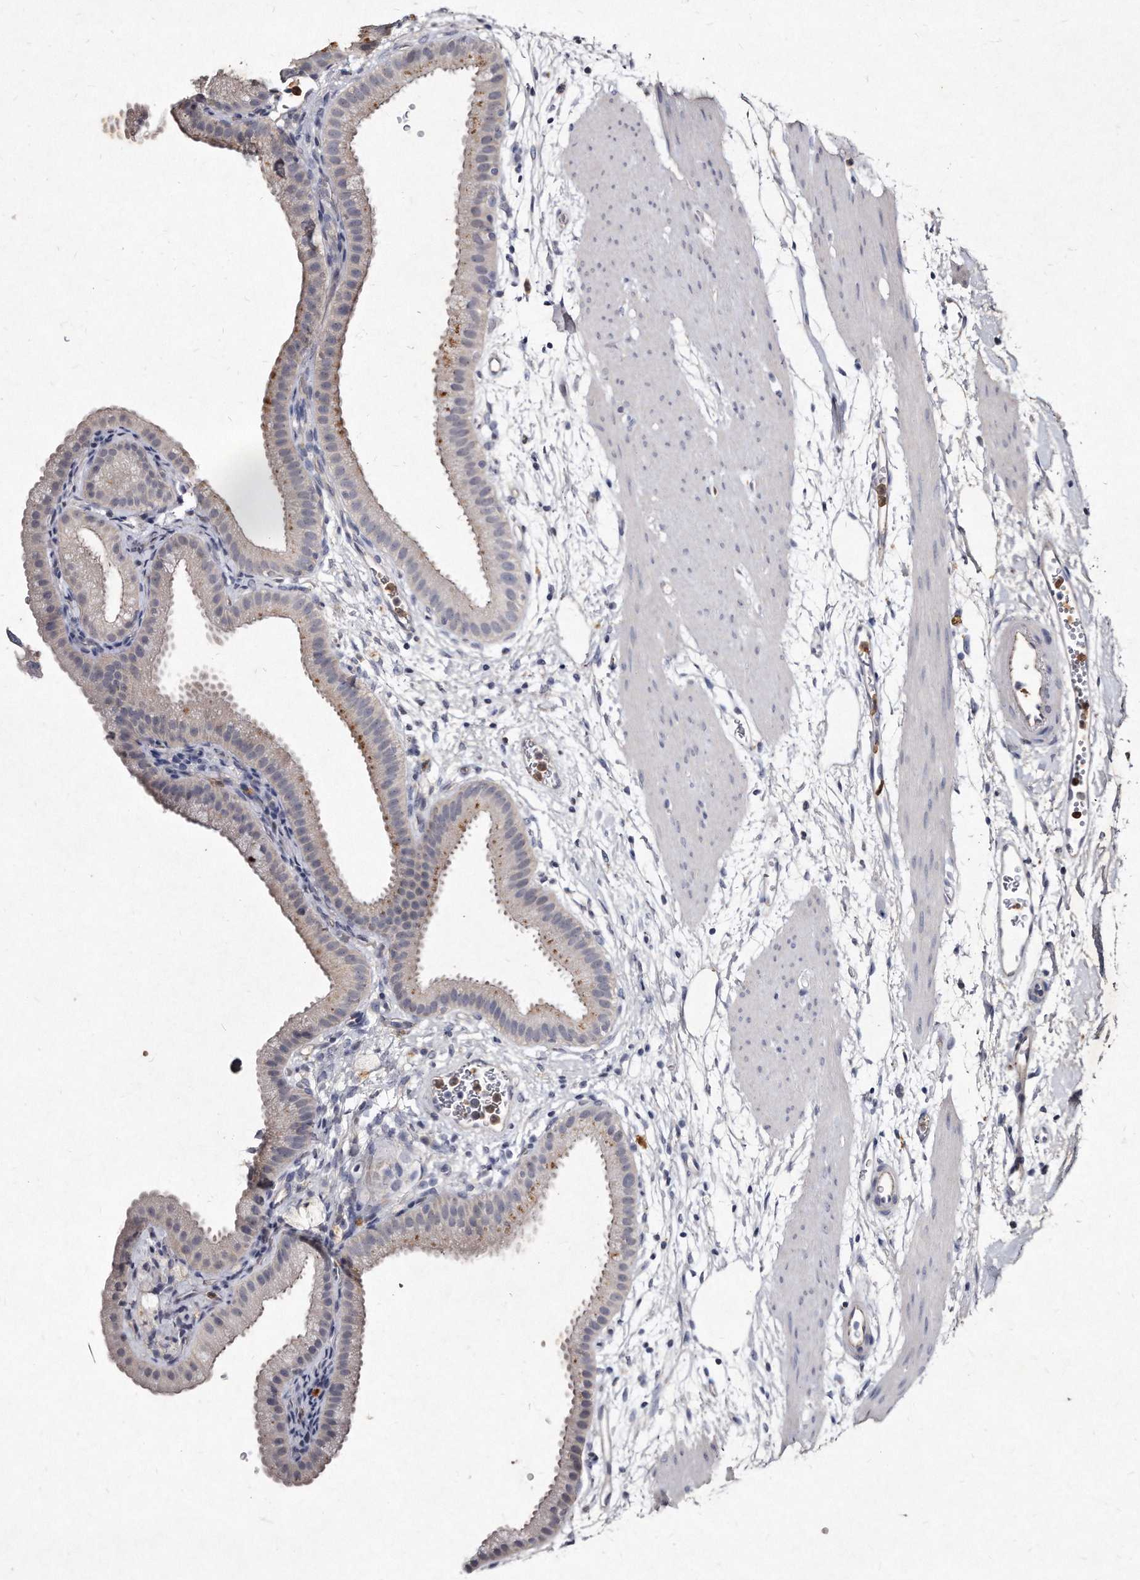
{"staining": {"intensity": "moderate", "quantity": "<25%", "location": "cytoplasmic/membranous"}, "tissue": "gallbladder", "cell_type": "Glandular cells", "image_type": "normal", "snomed": [{"axis": "morphology", "description": "Normal tissue, NOS"}, {"axis": "topography", "description": "Gallbladder"}], "caption": "Immunohistochemistry of normal human gallbladder demonstrates low levels of moderate cytoplasmic/membranous positivity in about <25% of glandular cells.", "gene": "KLHDC3", "patient": {"sex": "female", "age": 64}}